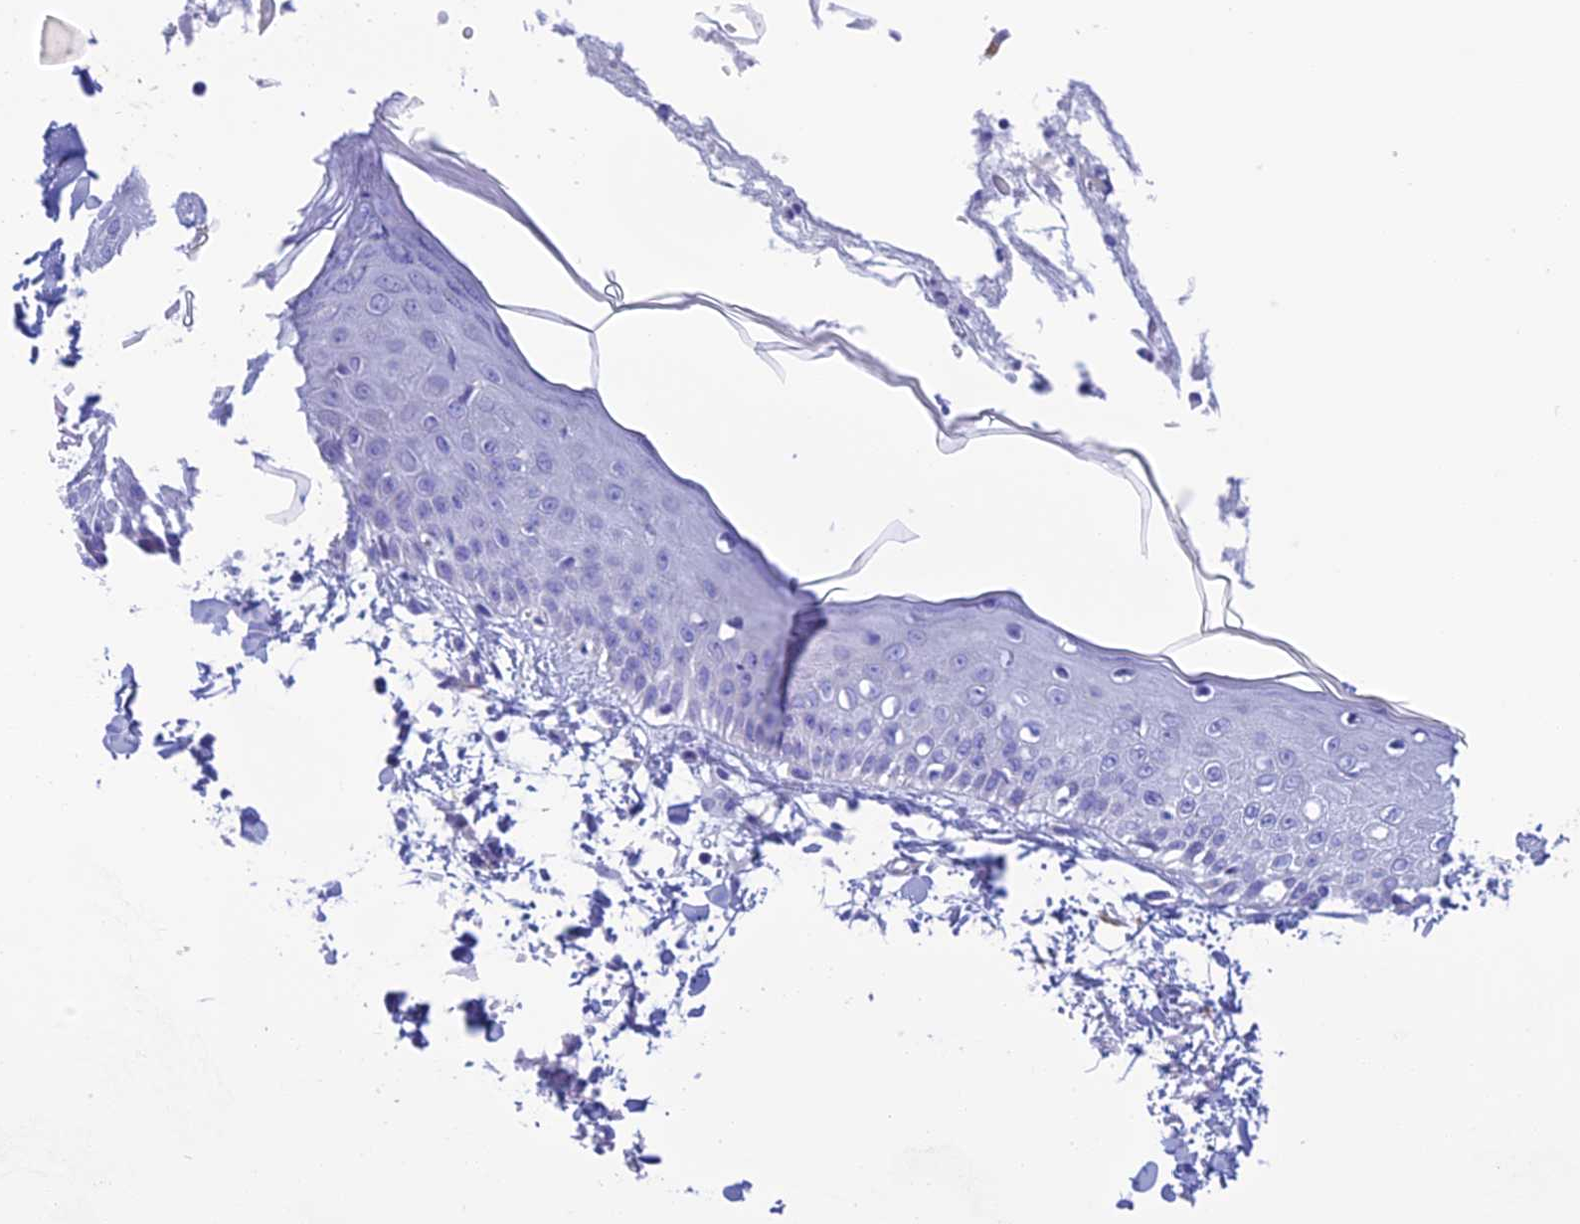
{"staining": {"intensity": "negative", "quantity": "none", "location": "none"}, "tissue": "skin", "cell_type": "Fibroblasts", "image_type": "normal", "snomed": [{"axis": "morphology", "description": "Normal tissue, NOS"}, {"axis": "morphology", "description": "Squamous cell carcinoma, NOS"}, {"axis": "topography", "description": "Skin"}, {"axis": "topography", "description": "Peripheral nerve tissue"}], "caption": "Protein analysis of benign skin displays no significant positivity in fibroblasts. (DAB immunohistochemistry, high magnification).", "gene": "NXPE4", "patient": {"sex": "male", "age": 83}}